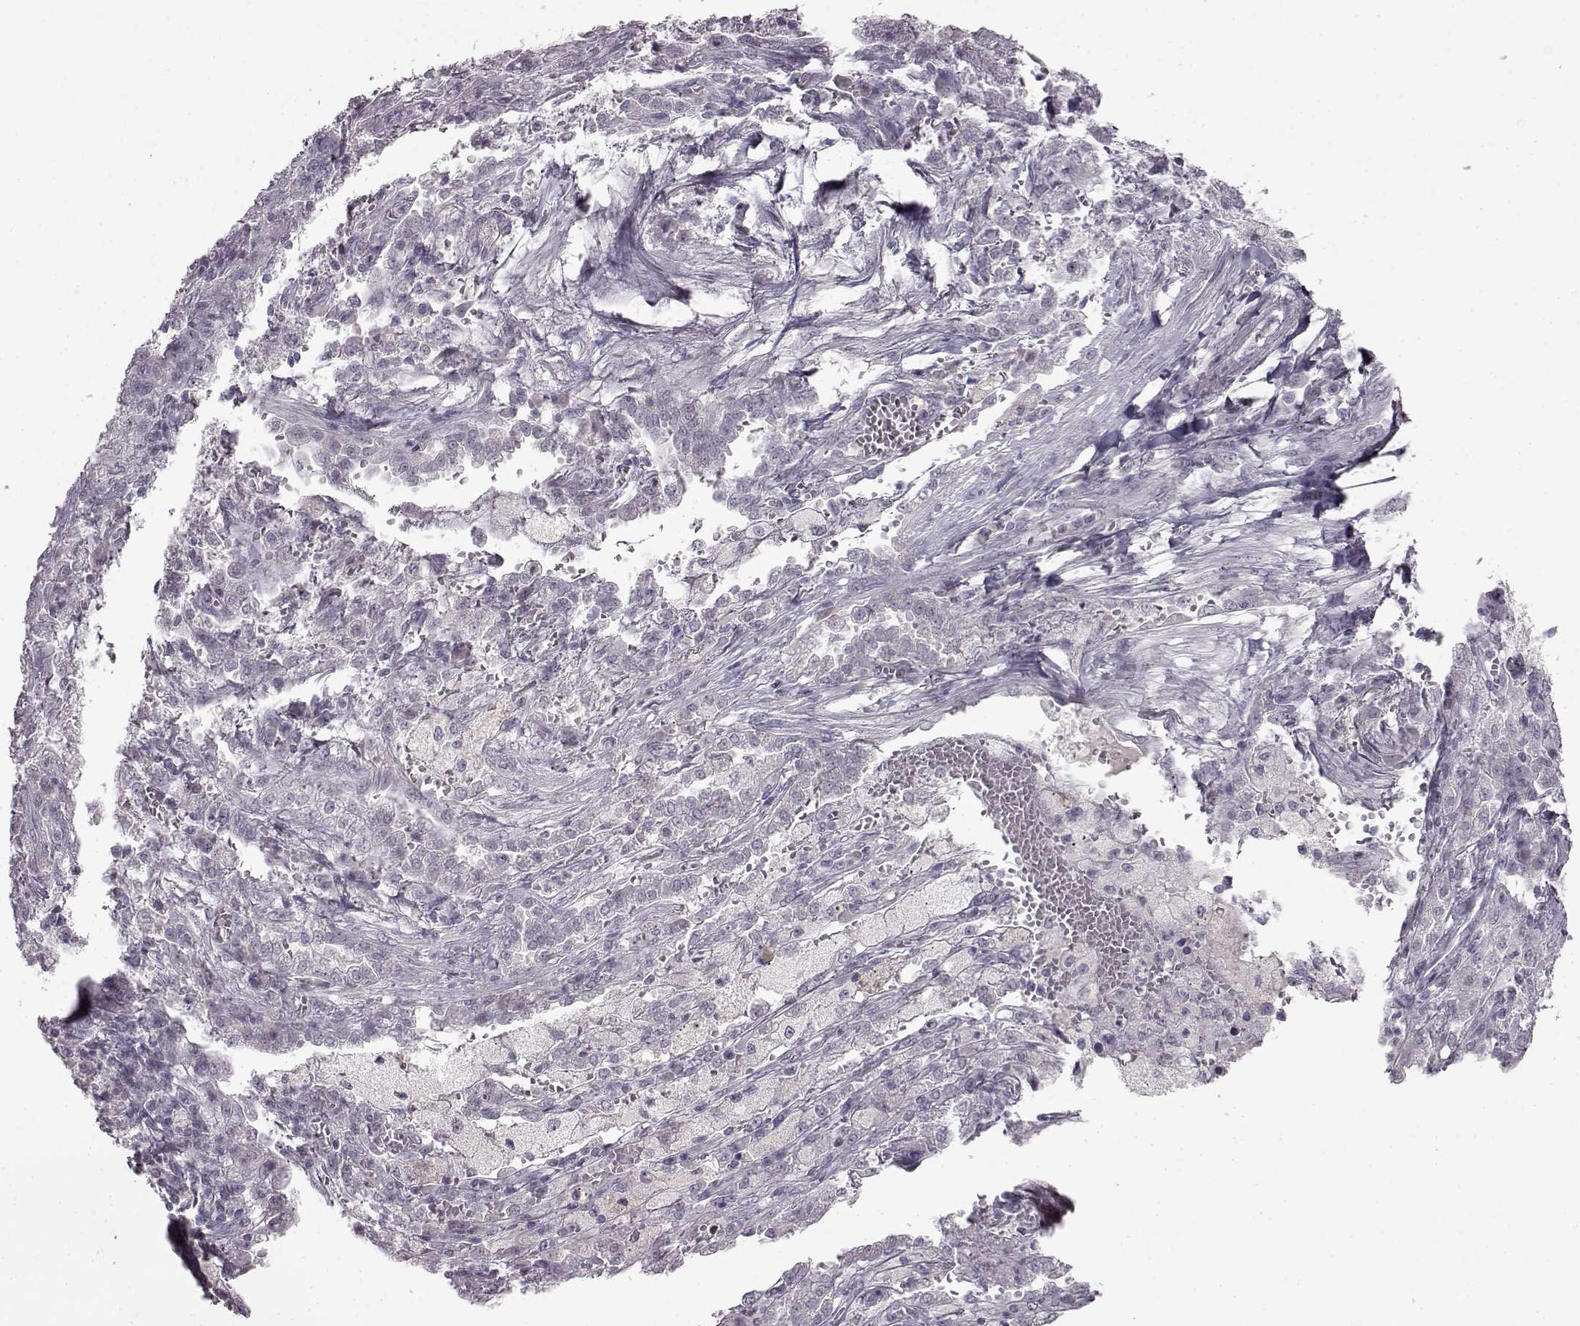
{"staining": {"intensity": "negative", "quantity": "none", "location": "none"}, "tissue": "lung cancer", "cell_type": "Tumor cells", "image_type": "cancer", "snomed": [{"axis": "morphology", "description": "Adenocarcinoma, NOS"}, {"axis": "topography", "description": "Lung"}], "caption": "Protein analysis of lung adenocarcinoma exhibits no significant positivity in tumor cells.", "gene": "LHB", "patient": {"sex": "male", "age": 57}}